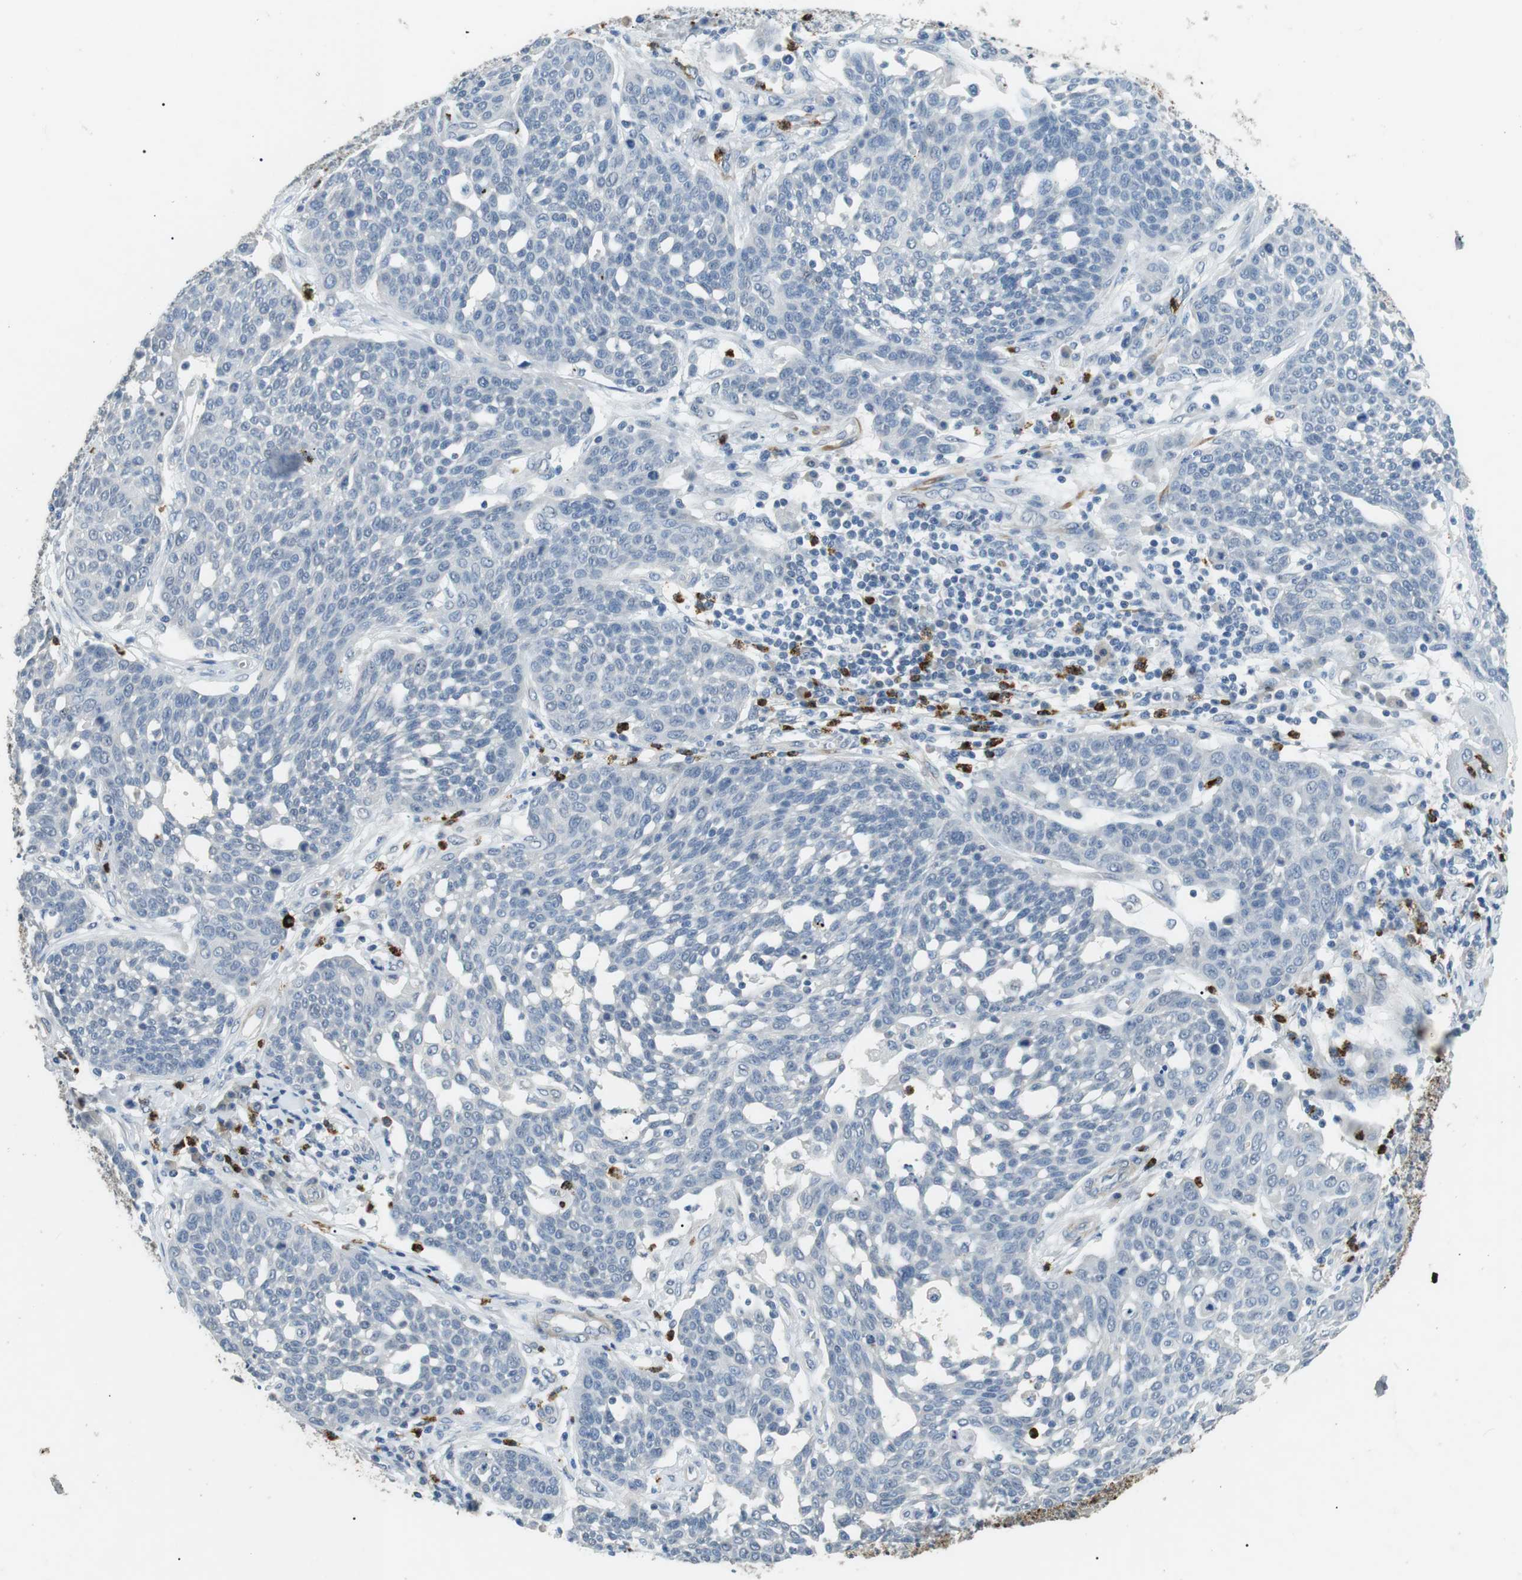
{"staining": {"intensity": "negative", "quantity": "none", "location": "none"}, "tissue": "cervical cancer", "cell_type": "Tumor cells", "image_type": "cancer", "snomed": [{"axis": "morphology", "description": "Squamous cell carcinoma, NOS"}, {"axis": "topography", "description": "Cervix"}], "caption": "Immunohistochemical staining of human squamous cell carcinoma (cervical) reveals no significant staining in tumor cells.", "gene": "GZMM", "patient": {"sex": "female", "age": 34}}